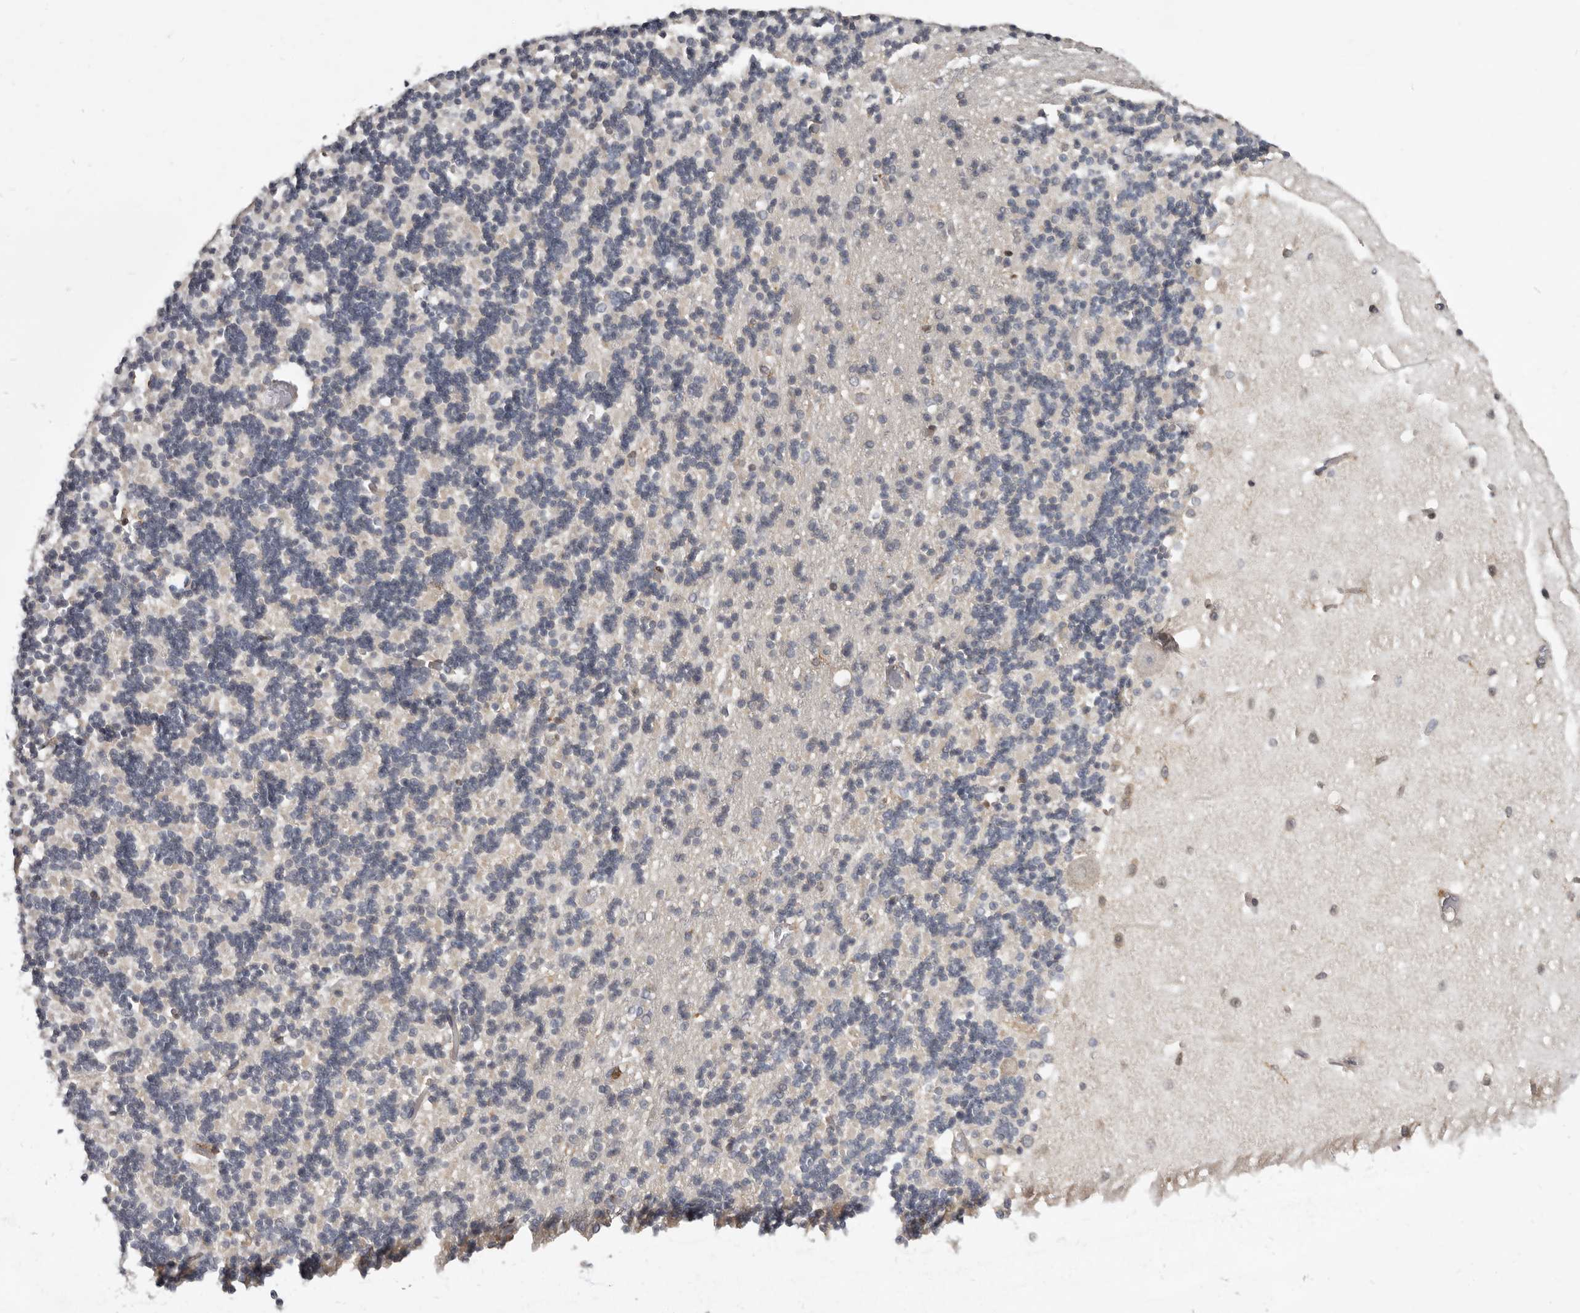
{"staining": {"intensity": "negative", "quantity": "none", "location": "none"}, "tissue": "cerebellum", "cell_type": "Cells in granular layer", "image_type": "normal", "snomed": [{"axis": "morphology", "description": "Normal tissue, NOS"}, {"axis": "topography", "description": "Cerebellum"}], "caption": "A high-resolution histopathology image shows immunohistochemistry (IHC) staining of unremarkable cerebellum, which exhibits no significant staining in cells in granular layer.", "gene": "CBL", "patient": {"sex": "male", "age": 37}}